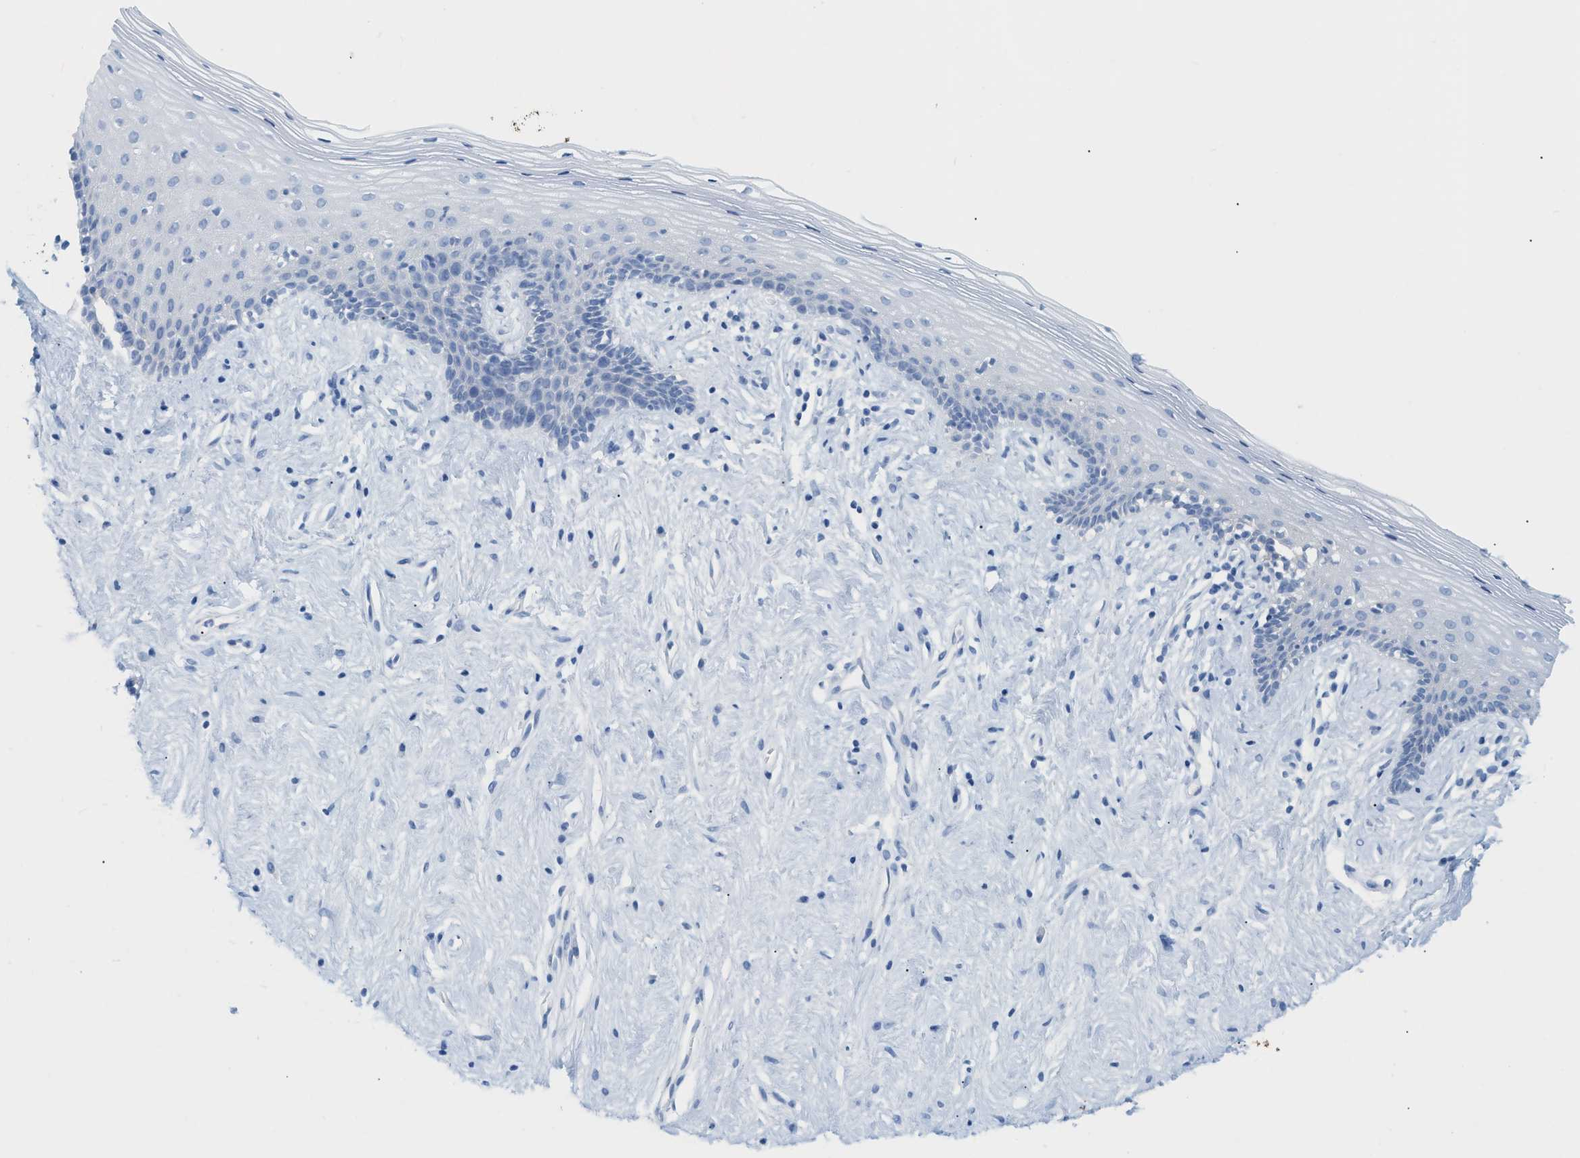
{"staining": {"intensity": "negative", "quantity": "none", "location": "none"}, "tissue": "vagina", "cell_type": "Squamous epithelial cells", "image_type": "normal", "snomed": [{"axis": "morphology", "description": "Normal tissue, NOS"}, {"axis": "topography", "description": "Vagina"}], "caption": "A high-resolution micrograph shows immunohistochemistry staining of unremarkable vagina, which reveals no significant staining in squamous epithelial cells.", "gene": "PAPPA", "patient": {"sex": "female", "age": 44}}